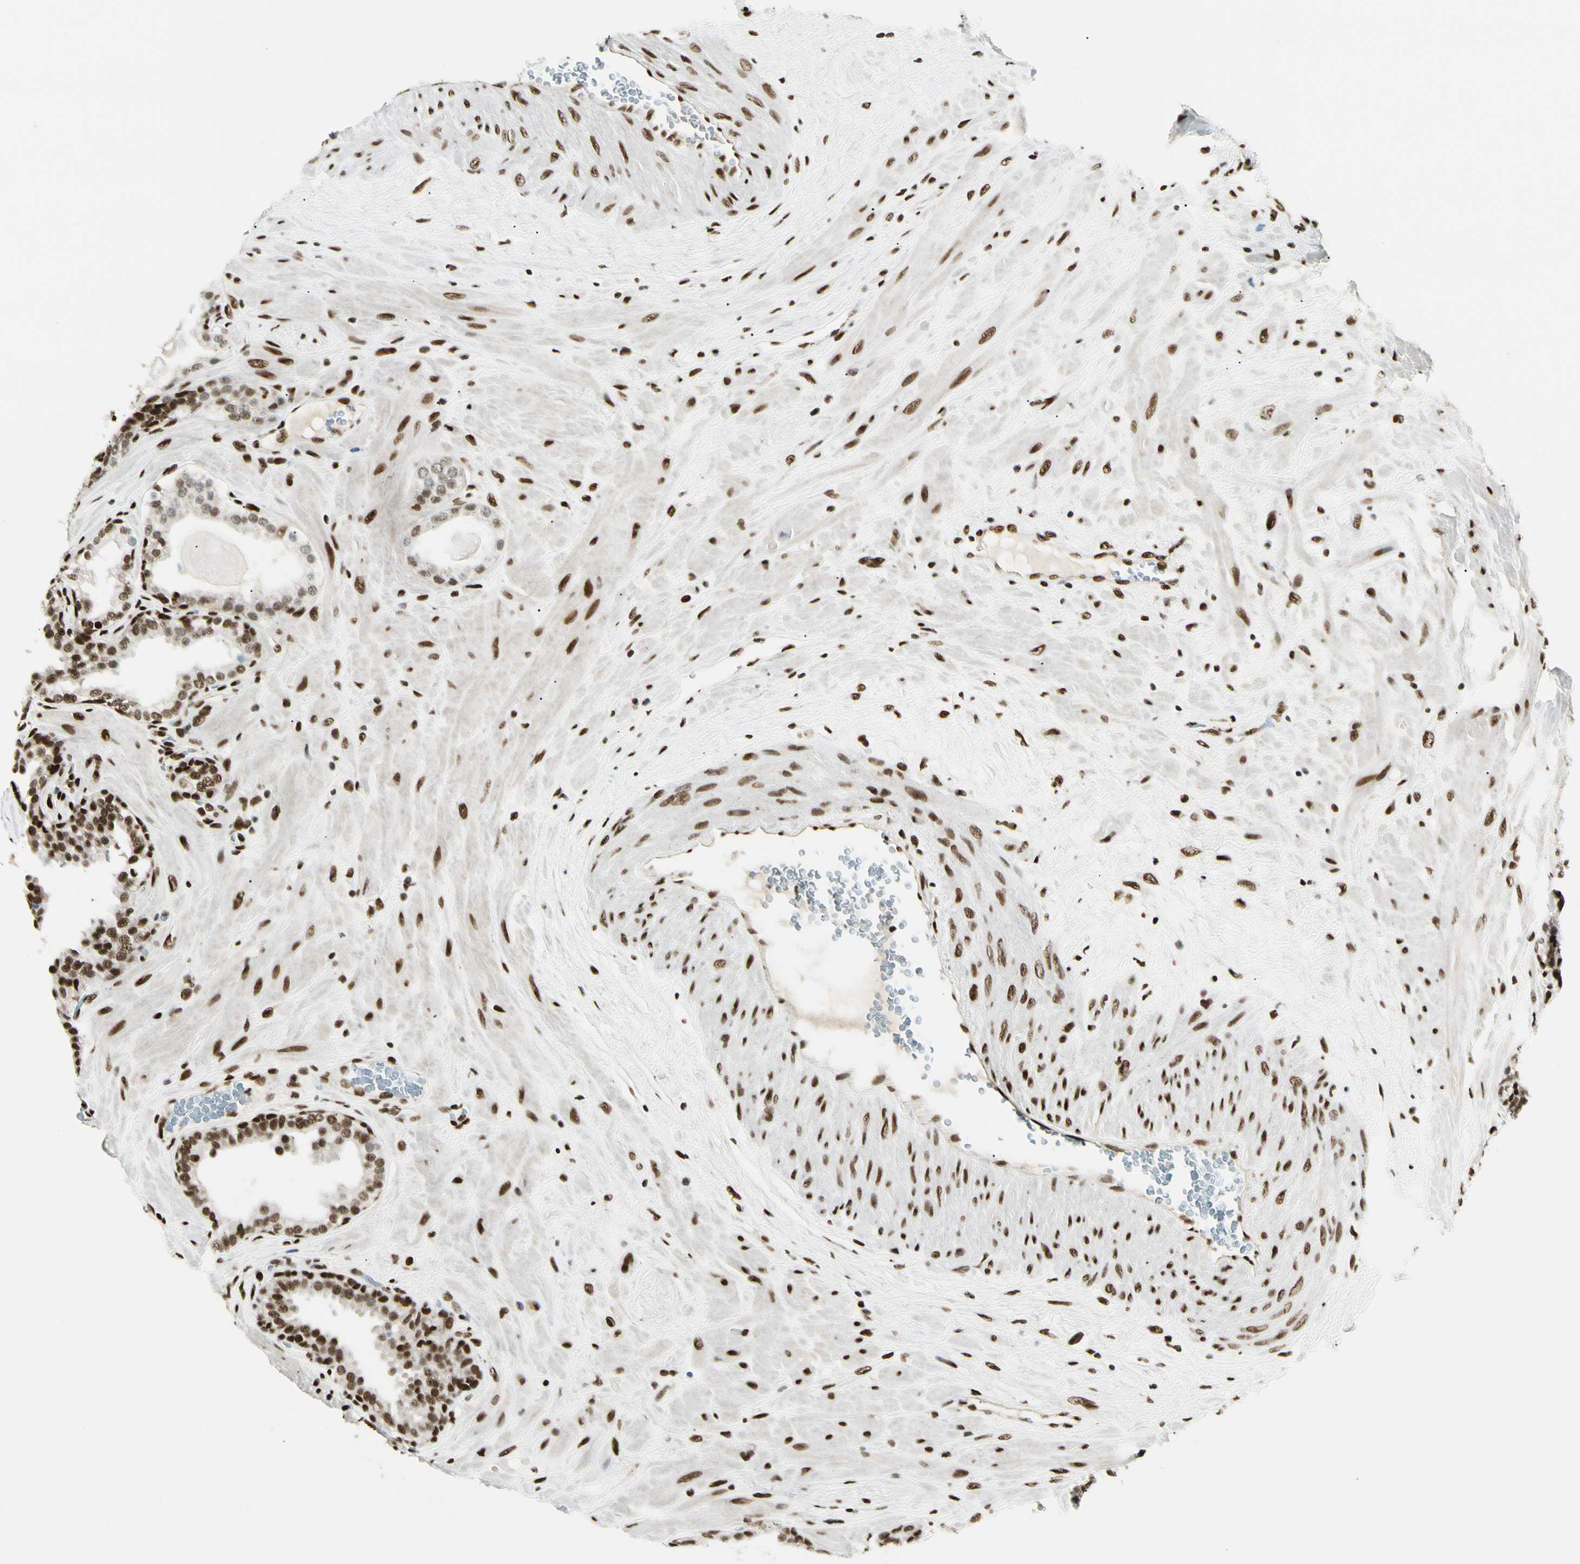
{"staining": {"intensity": "strong", "quantity": "25%-75%", "location": "cytoplasmic/membranous,nuclear"}, "tissue": "prostate", "cell_type": "Glandular cells", "image_type": "normal", "snomed": [{"axis": "morphology", "description": "Normal tissue, NOS"}, {"axis": "topography", "description": "Prostate"}], "caption": "The photomicrograph displays staining of benign prostate, revealing strong cytoplasmic/membranous,nuclear protein staining (brown color) within glandular cells. (Stains: DAB (3,3'-diaminobenzidine) in brown, nuclei in blue, Microscopy: brightfield microscopy at high magnification).", "gene": "FUS", "patient": {"sex": "male", "age": 51}}